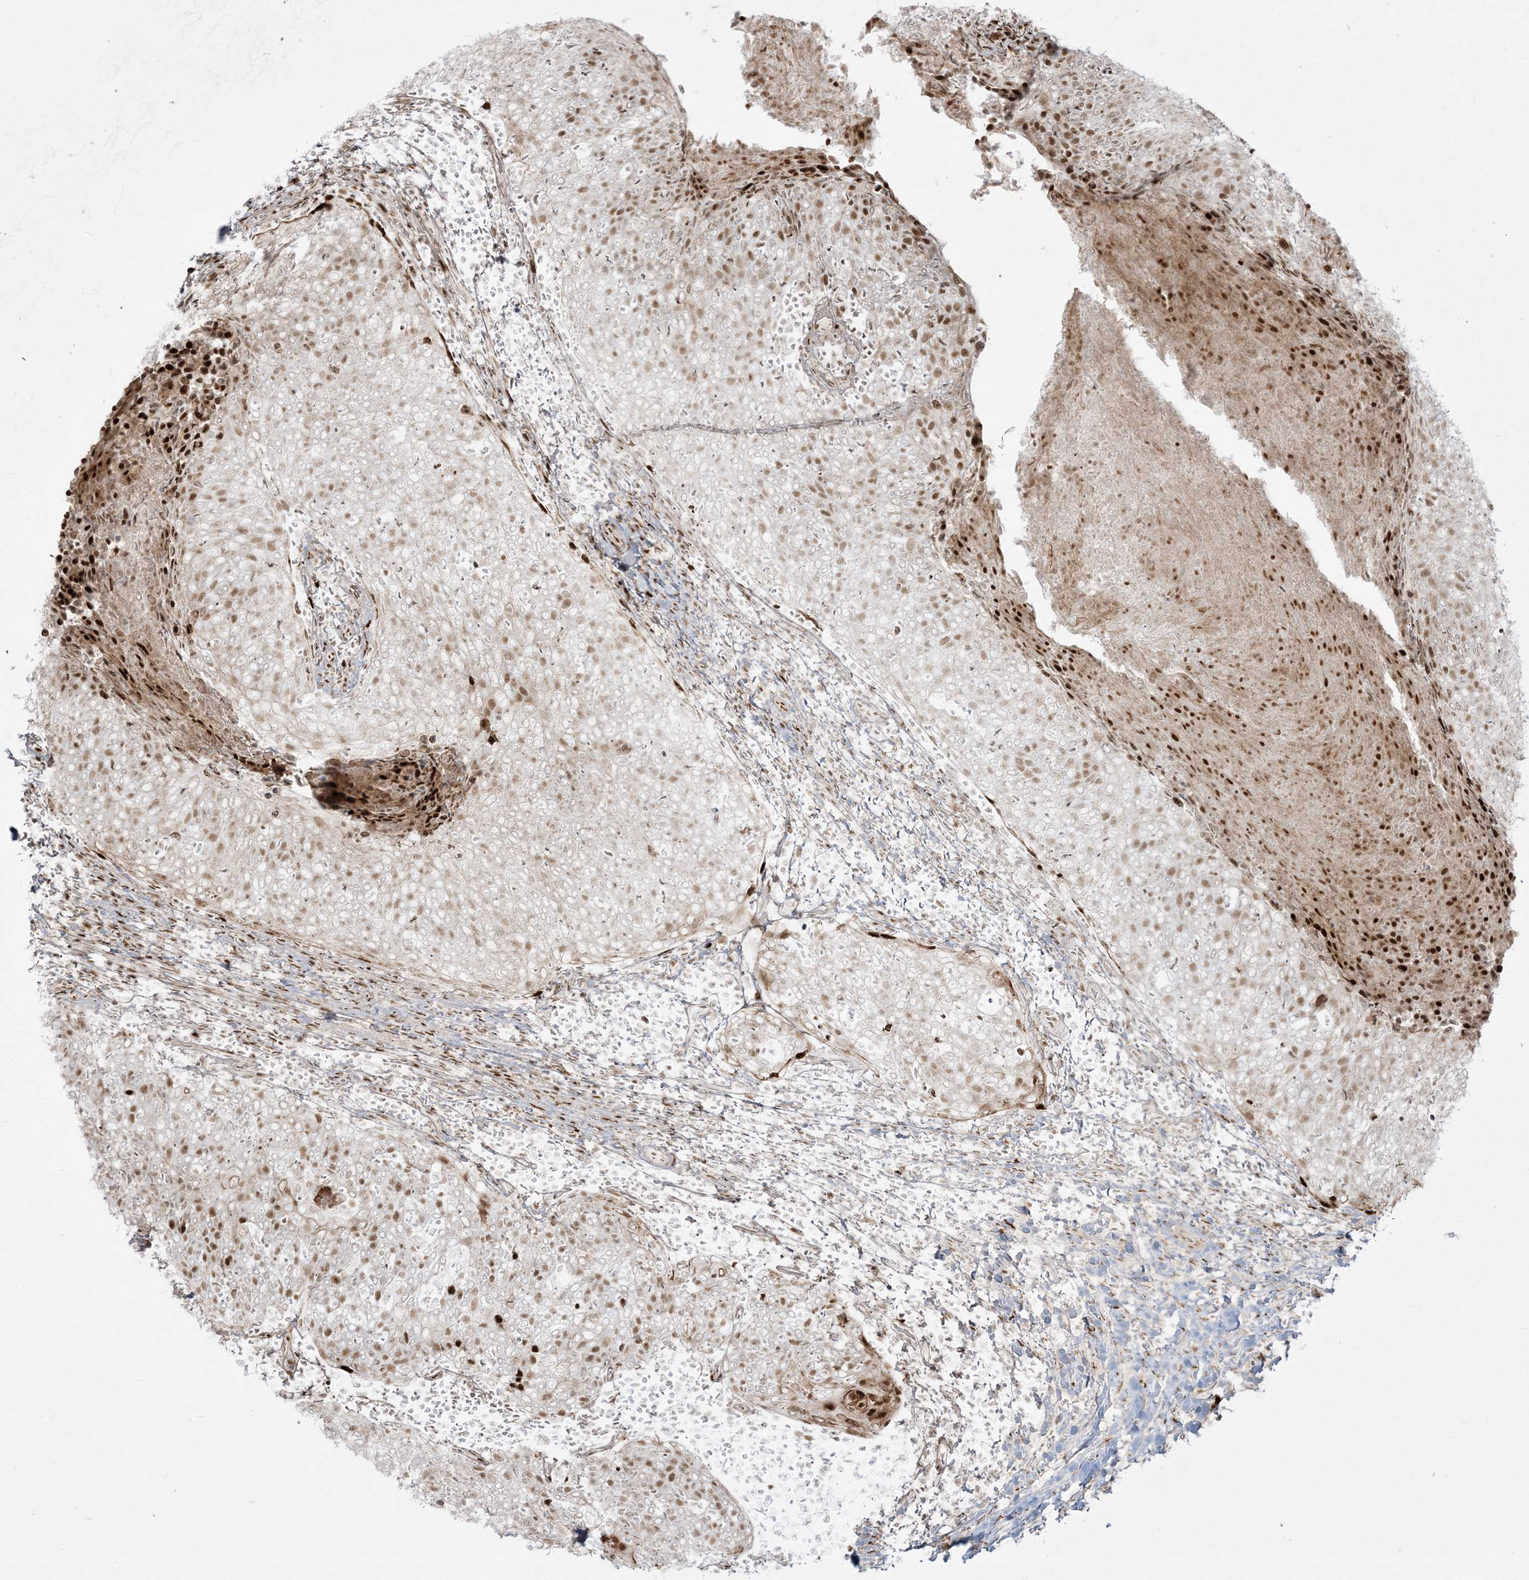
{"staining": {"intensity": "moderate", "quantity": "25%-75%", "location": "nuclear"}, "tissue": "head and neck cancer", "cell_type": "Tumor cells", "image_type": "cancer", "snomed": [{"axis": "morphology", "description": "Squamous cell carcinoma, NOS"}, {"axis": "morphology", "description": "Squamous cell carcinoma, metastatic, NOS"}, {"axis": "topography", "description": "Lymph node"}, {"axis": "topography", "description": "Head-Neck"}], "caption": "The image reveals immunohistochemical staining of squamous cell carcinoma (head and neck). There is moderate nuclear staining is present in about 25%-75% of tumor cells.", "gene": "RBM10", "patient": {"sex": "male", "age": 62}}